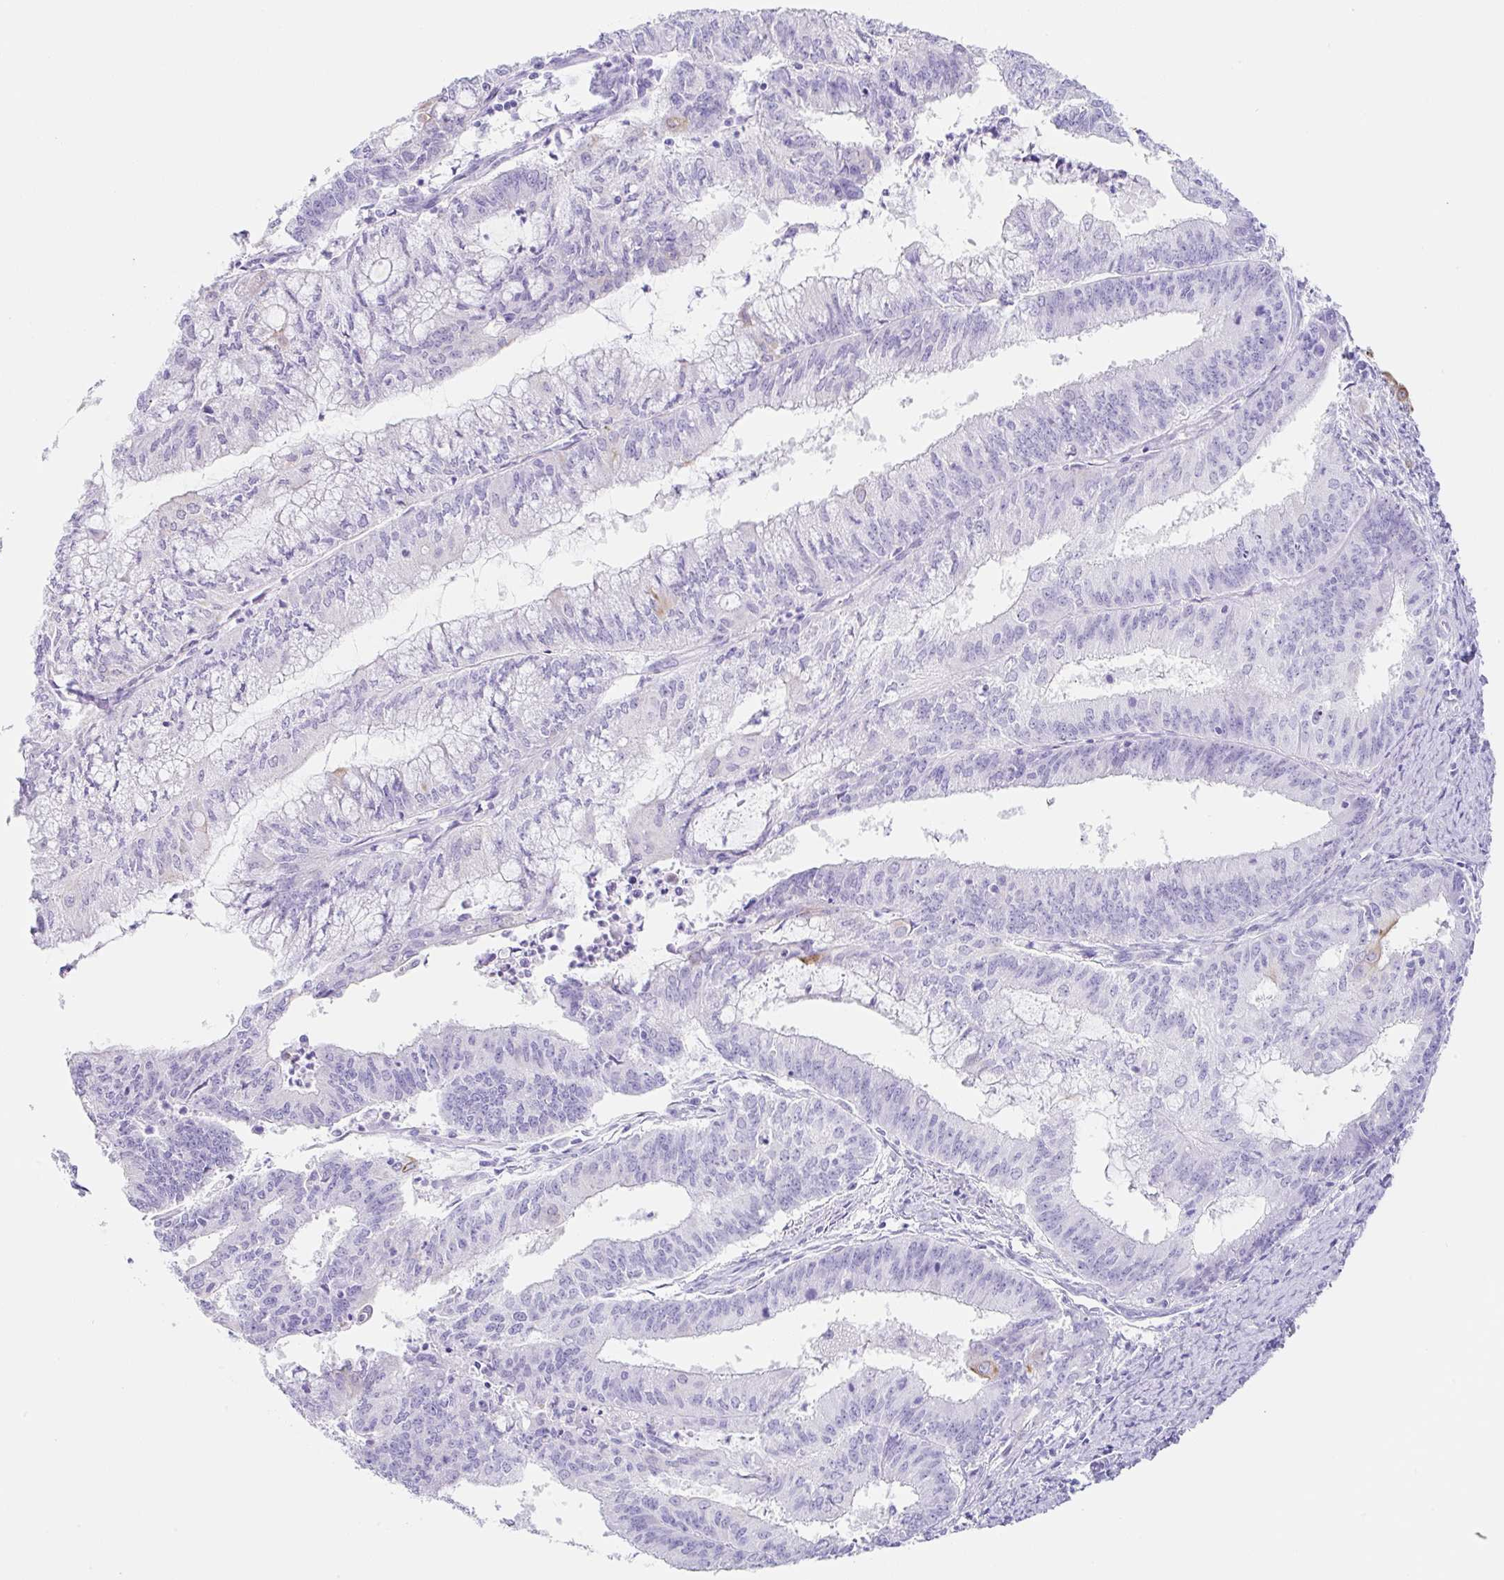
{"staining": {"intensity": "moderate", "quantity": "<25%", "location": "cytoplasmic/membranous"}, "tissue": "endometrial cancer", "cell_type": "Tumor cells", "image_type": "cancer", "snomed": [{"axis": "morphology", "description": "Adenocarcinoma, NOS"}, {"axis": "topography", "description": "Endometrium"}], "caption": "Brown immunohistochemical staining in human endometrial cancer reveals moderate cytoplasmic/membranous expression in about <25% of tumor cells.", "gene": "CLDND2", "patient": {"sex": "female", "age": 61}}